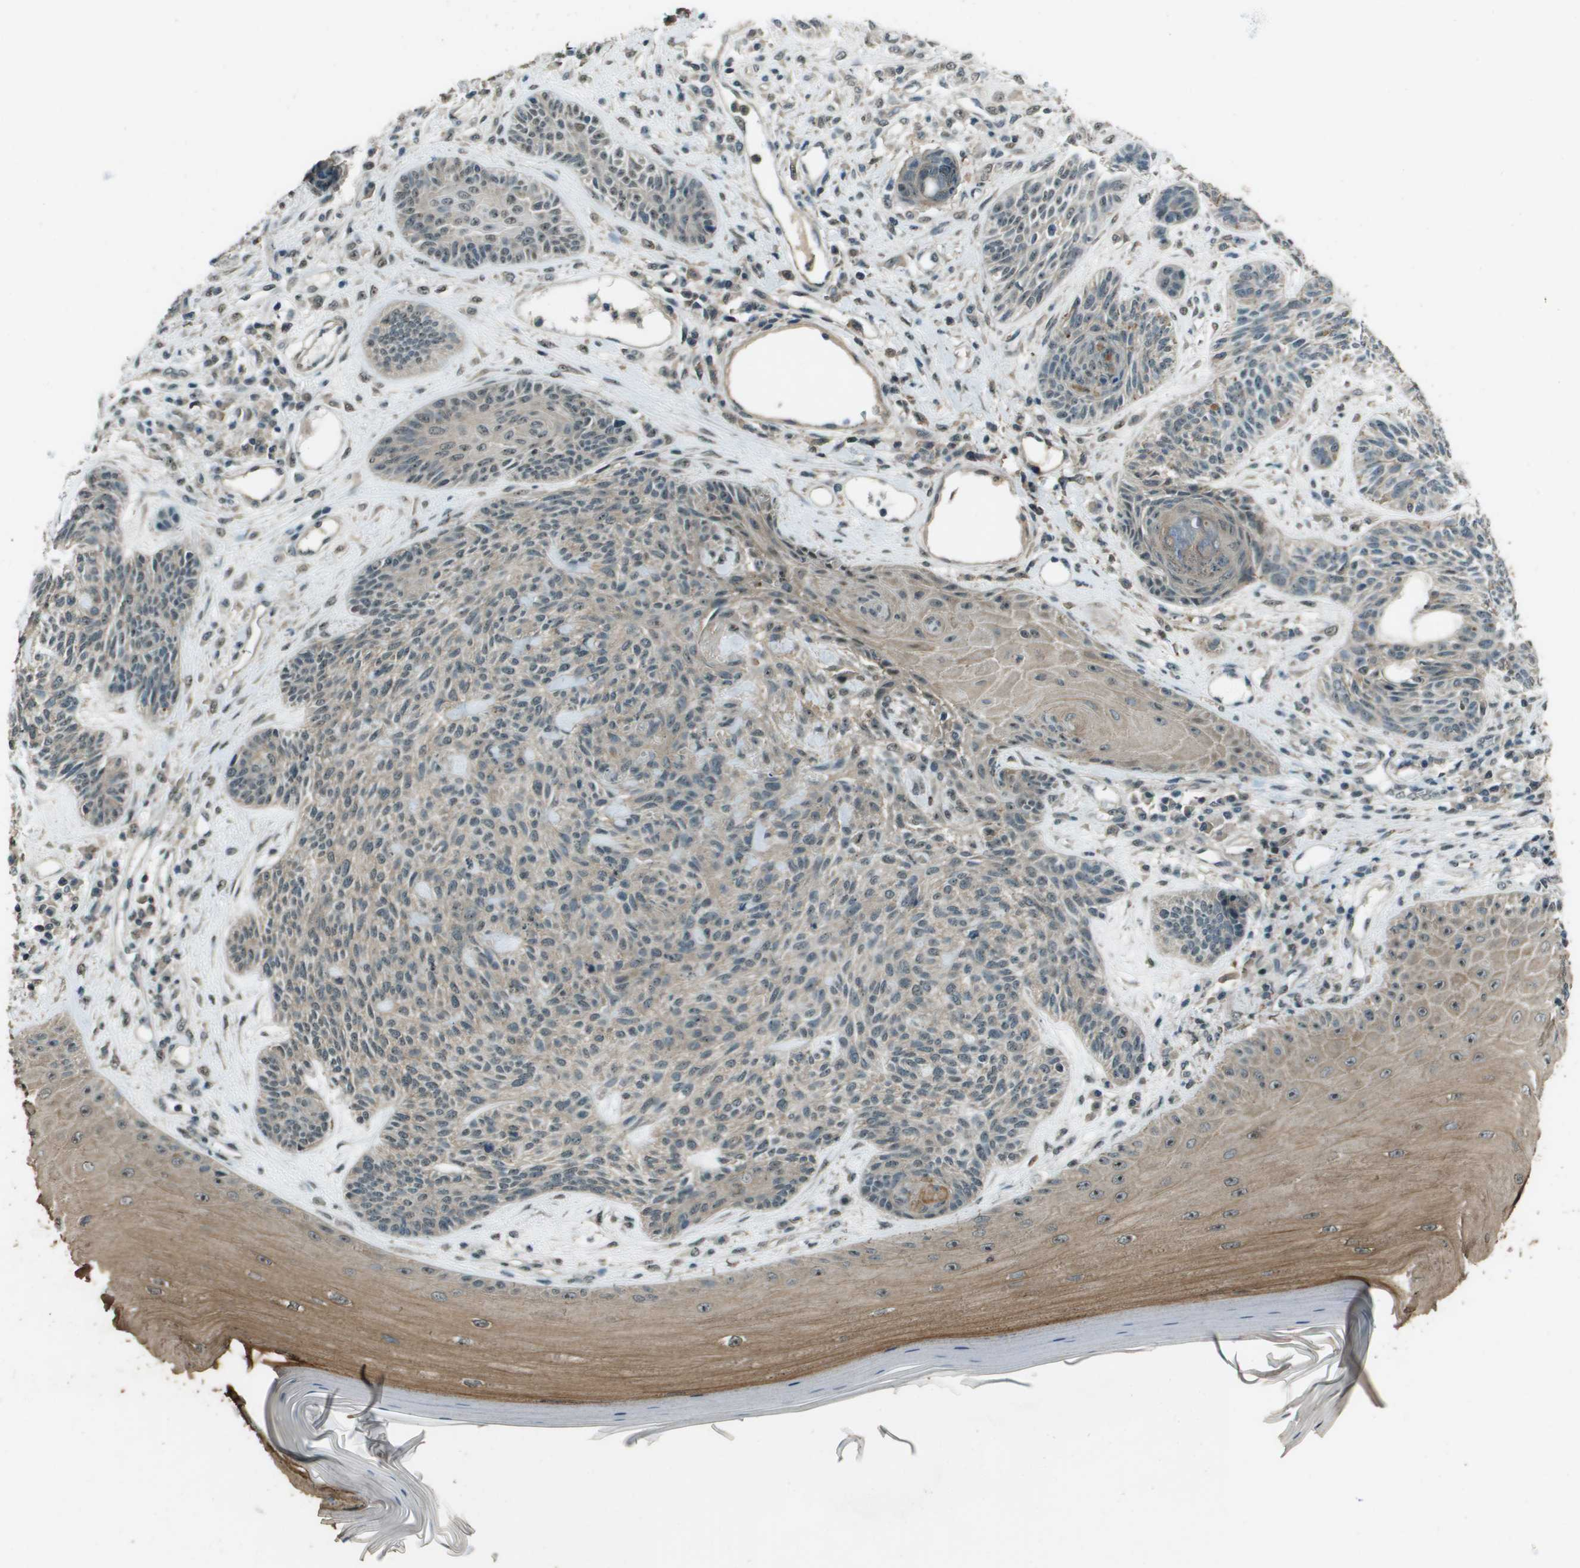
{"staining": {"intensity": "weak", "quantity": ">75%", "location": "cytoplasmic/membranous"}, "tissue": "skin cancer", "cell_type": "Tumor cells", "image_type": "cancer", "snomed": [{"axis": "morphology", "description": "Basal cell carcinoma"}, {"axis": "topography", "description": "Skin"}], "caption": "Immunohistochemical staining of basal cell carcinoma (skin) demonstrates low levels of weak cytoplasmic/membranous protein staining in about >75% of tumor cells.", "gene": "SDC3", "patient": {"sex": "male", "age": 55}}